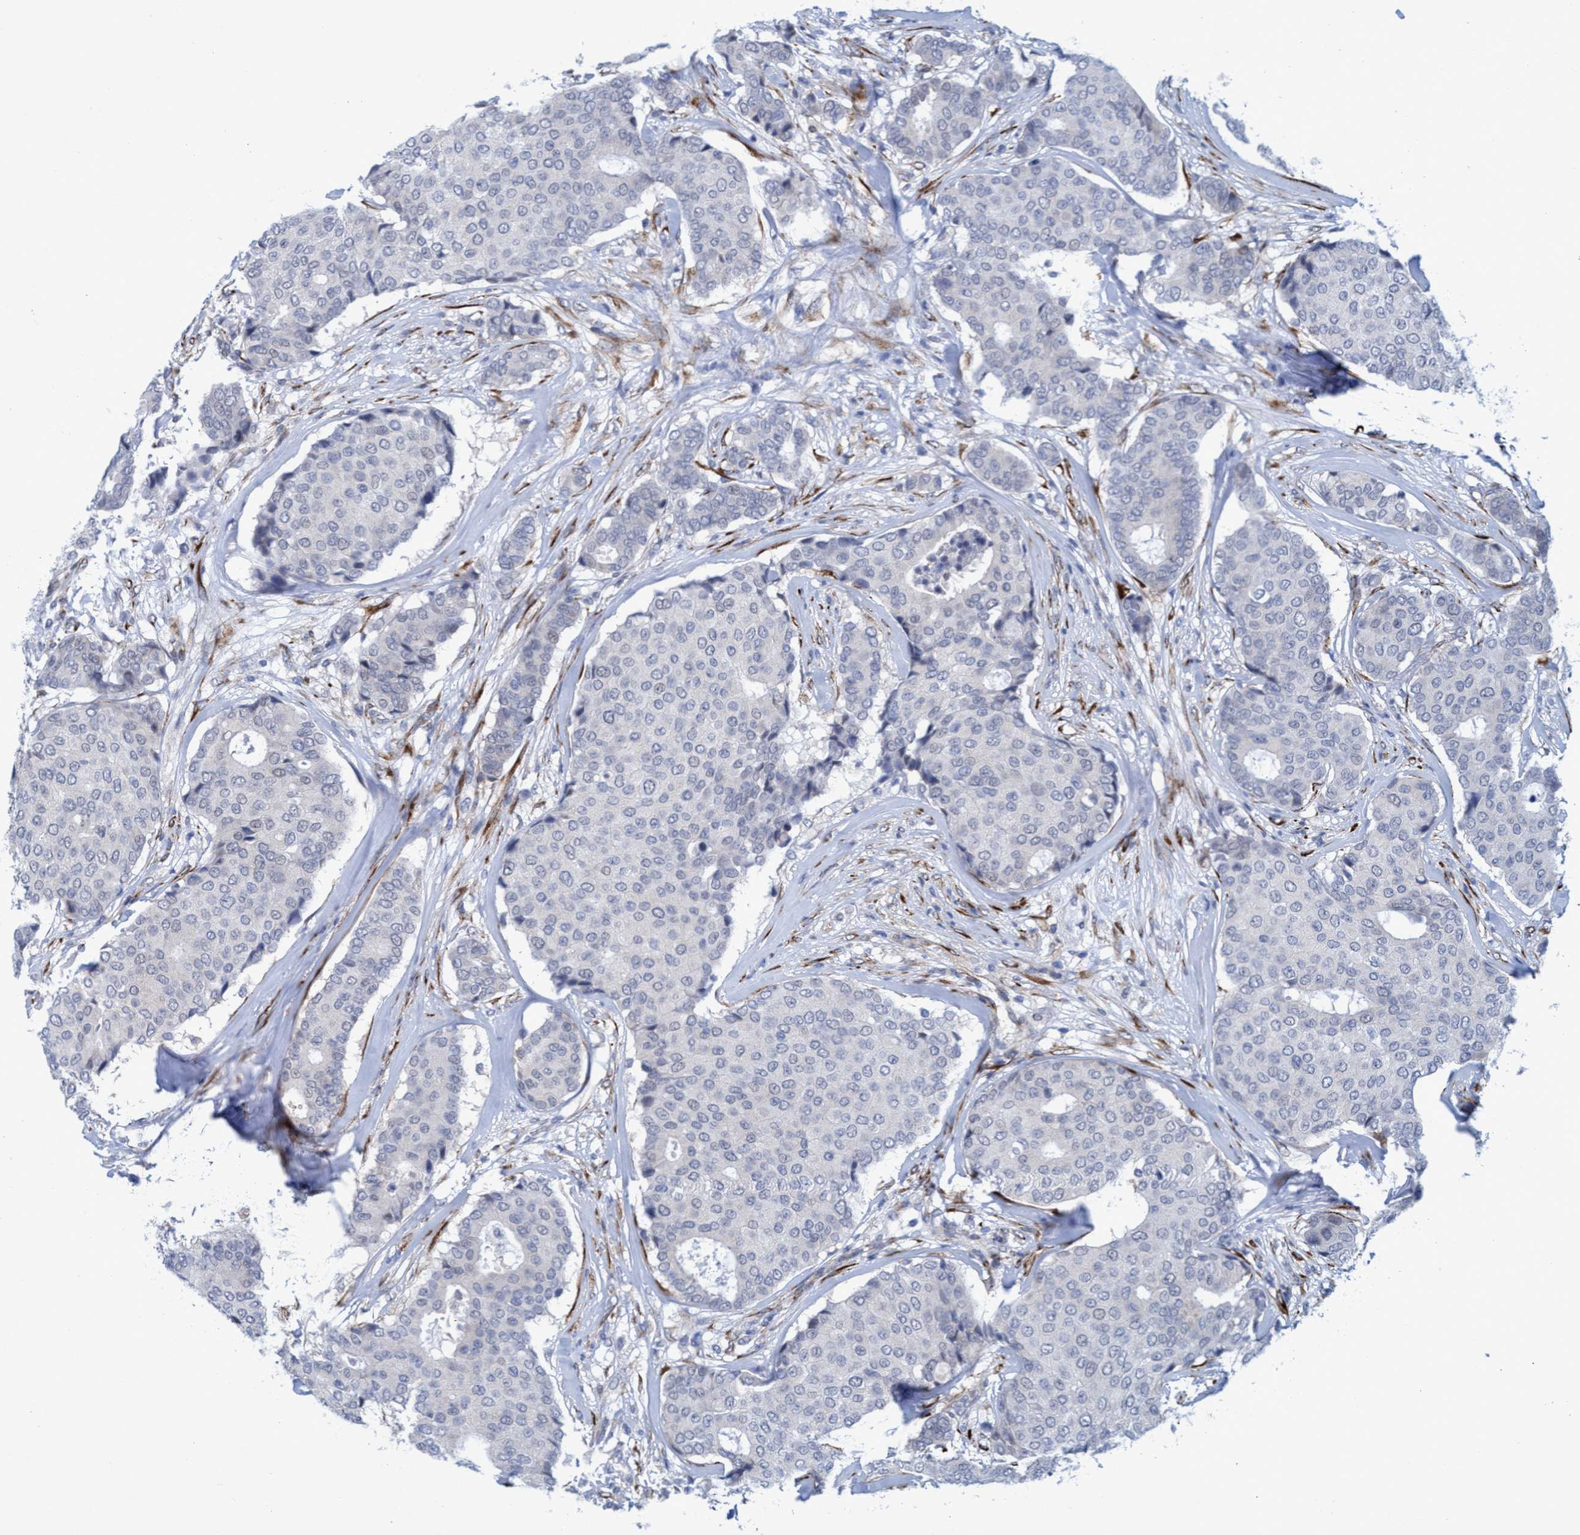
{"staining": {"intensity": "negative", "quantity": "none", "location": "none"}, "tissue": "breast cancer", "cell_type": "Tumor cells", "image_type": "cancer", "snomed": [{"axis": "morphology", "description": "Duct carcinoma"}, {"axis": "topography", "description": "Breast"}], "caption": "Photomicrograph shows no protein positivity in tumor cells of breast cancer tissue.", "gene": "SLC43A2", "patient": {"sex": "female", "age": 75}}